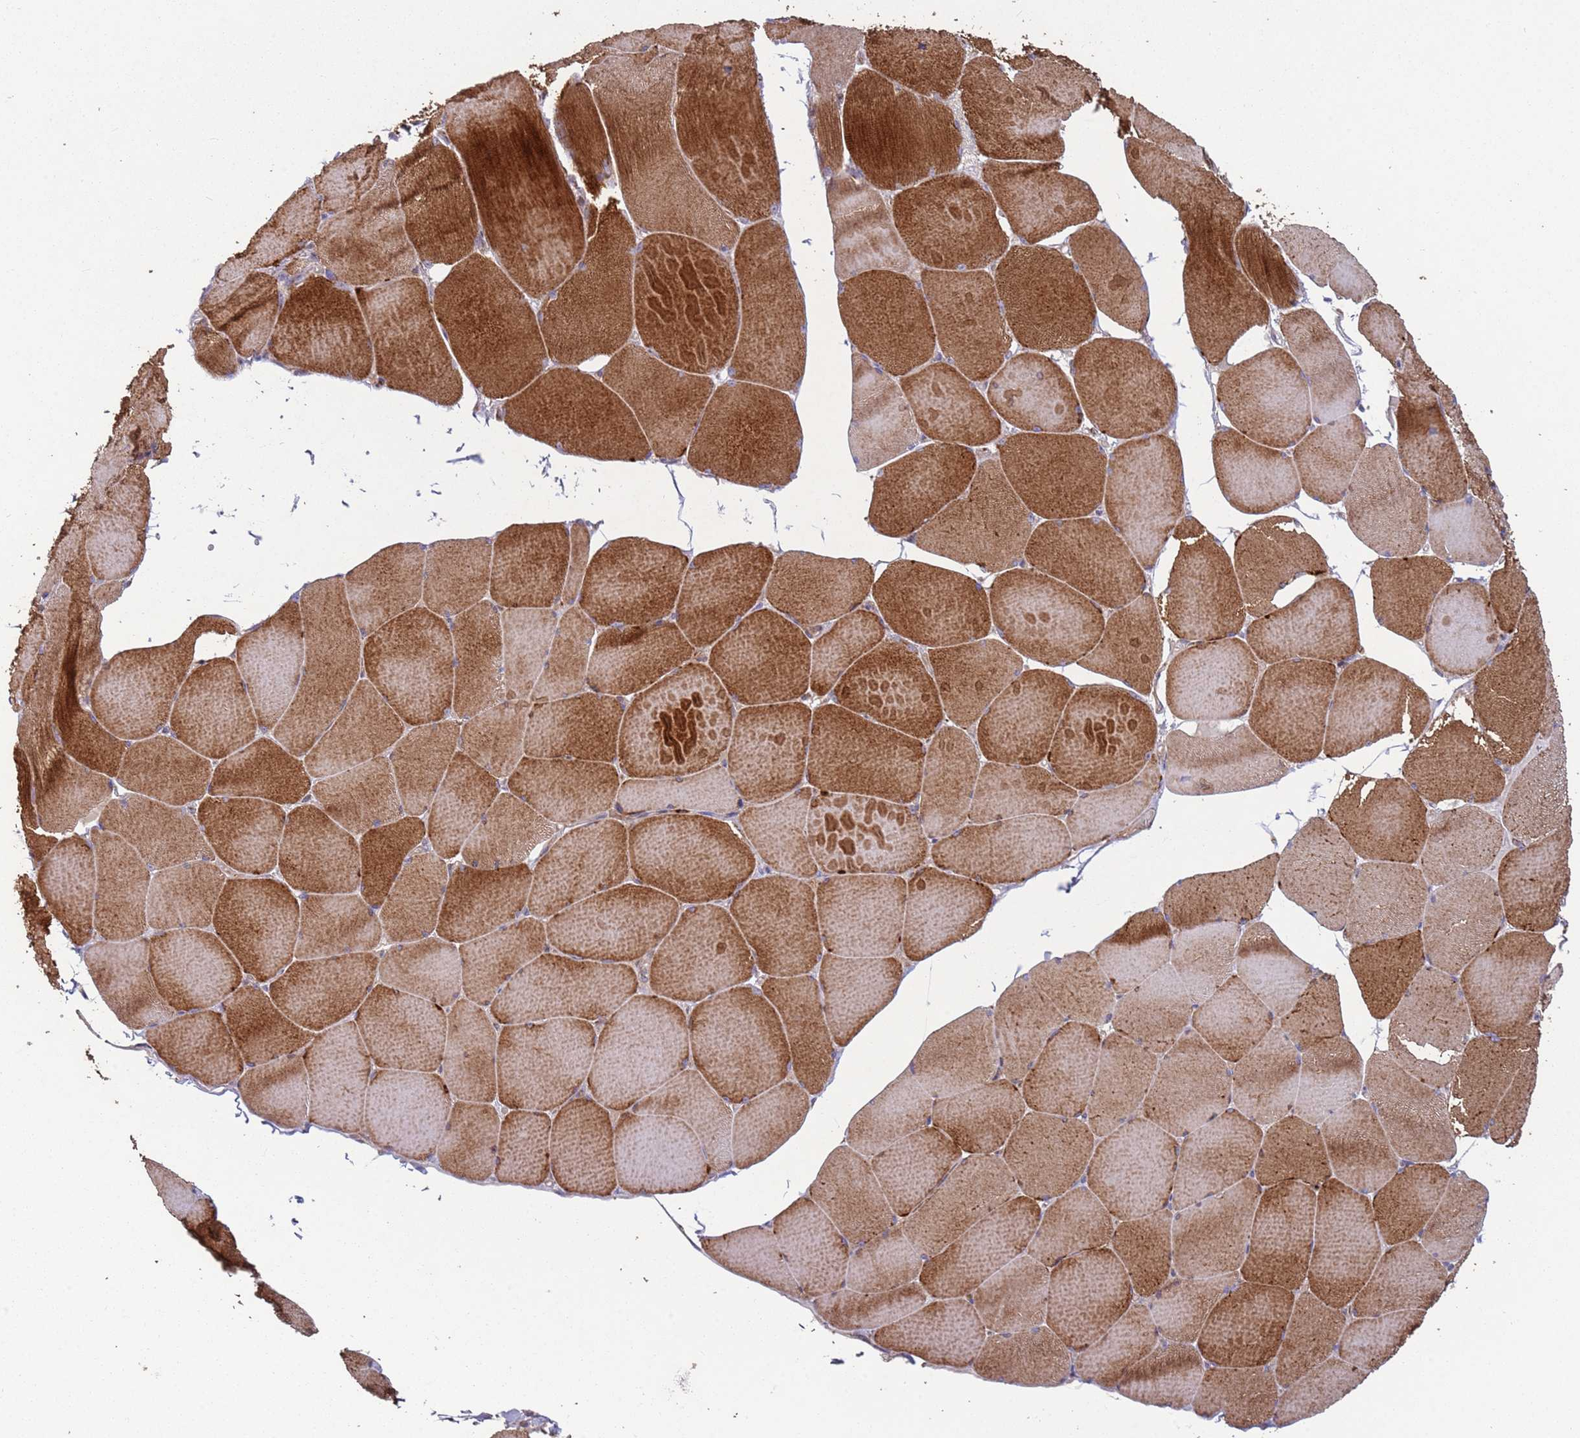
{"staining": {"intensity": "moderate", "quantity": ">75%", "location": "cytoplasmic/membranous"}, "tissue": "skeletal muscle", "cell_type": "Myocytes", "image_type": "normal", "snomed": [{"axis": "morphology", "description": "Normal tissue, NOS"}, {"axis": "topography", "description": "Skeletal muscle"}, {"axis": "topography", "description": "Head-Neck"}], "caption": "Immunohistochemical staining of unremarkable human skeletal muscle shows medium levels of moderate cytoplasmic/membranous positivity in about >75% of myocytes.", "gene": "FBXO33", "patient": {"sex": "male", "age": 66}}